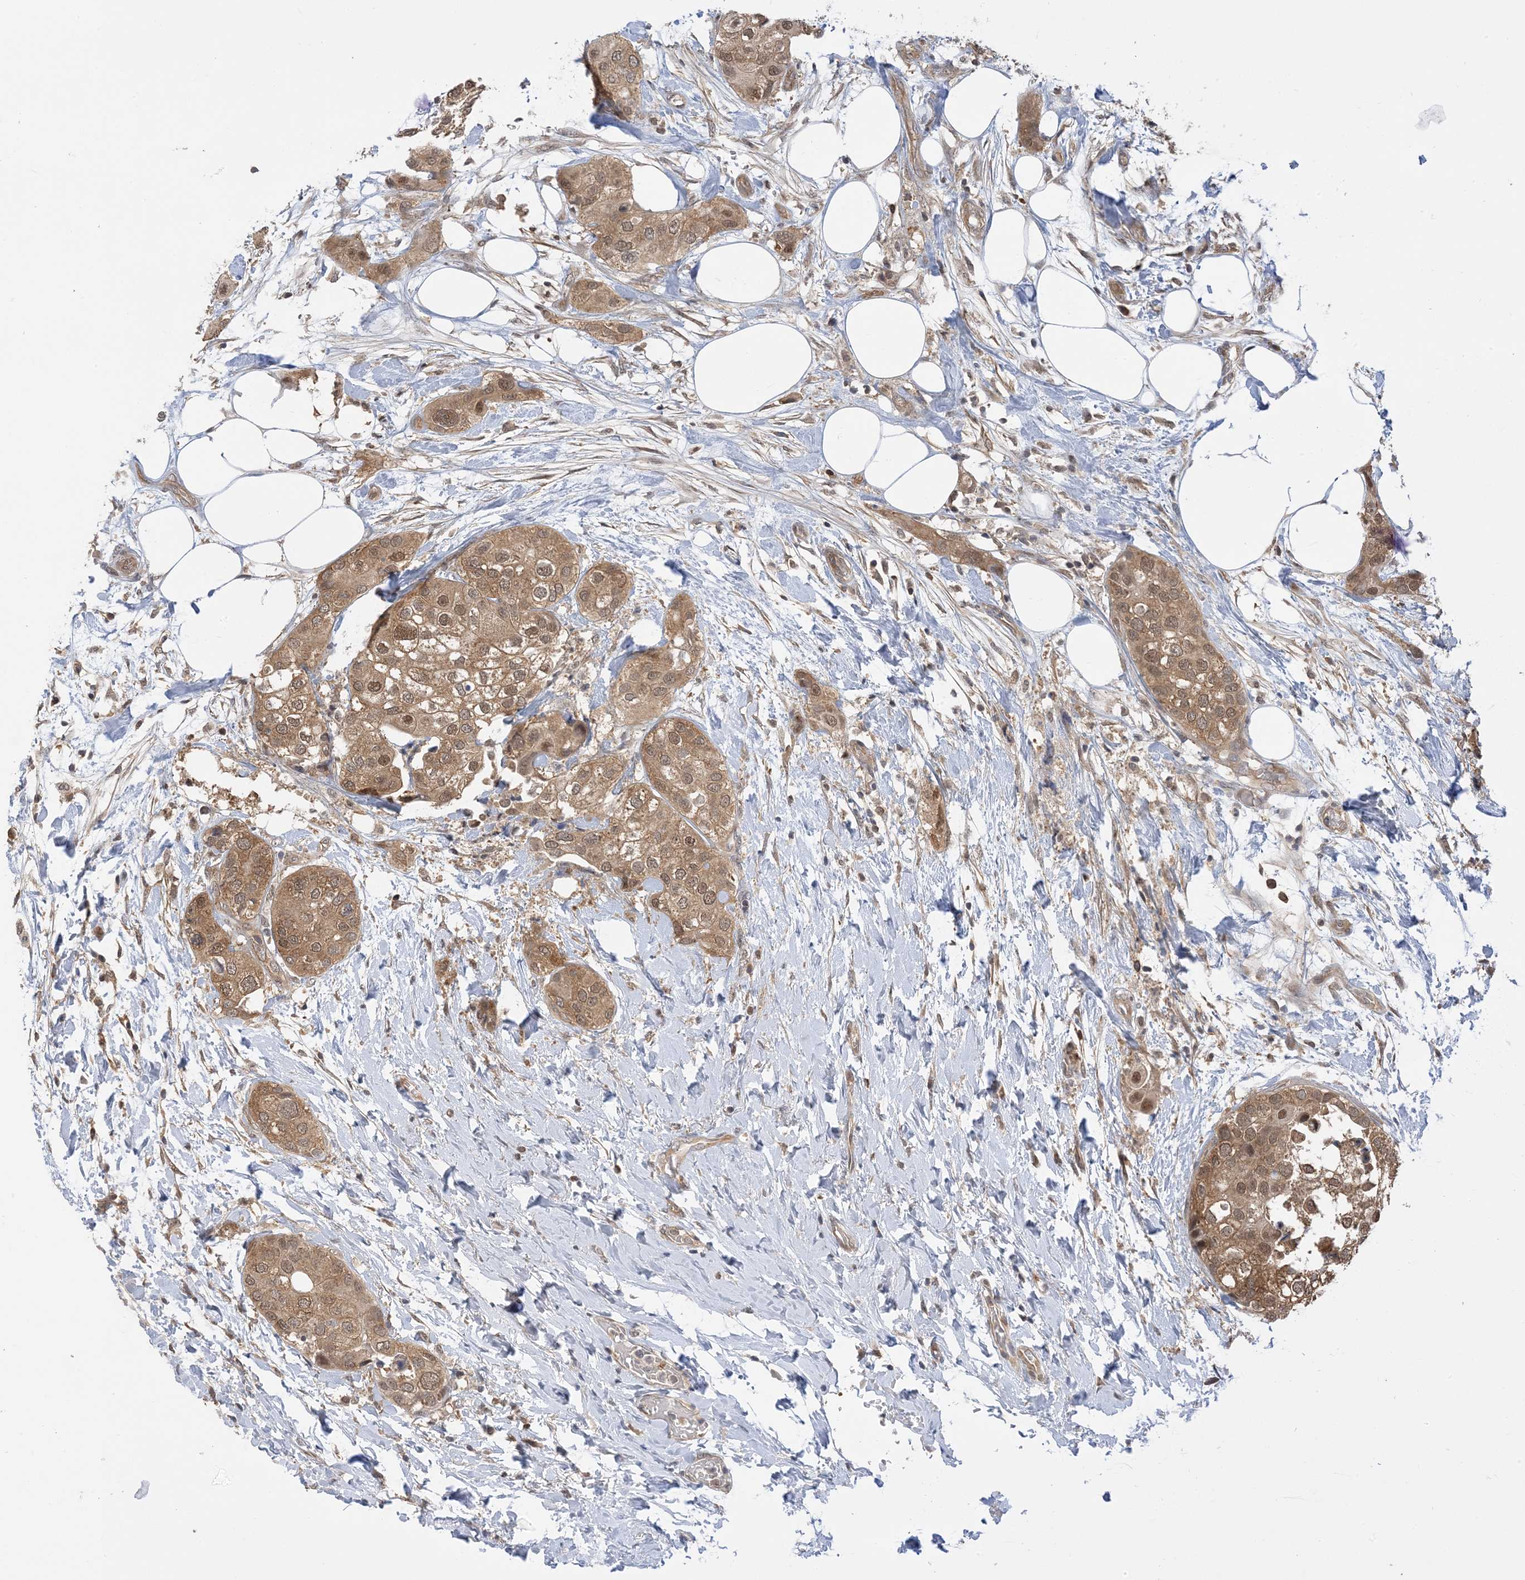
{"staining": {"intensity": "moderate", "quantity": "<25%", "location": "cytoplasmic/membranous,nuclear"}, "tissue": "urothelial cancer", "cell_type": "Tumor cells", "image_type": "cancer", "snomed": [{"axis": "morphology", "description": "Urothelial carcinoma, High grade"}, {"axis": "topography", "description": "Urinary bladder"}], "caption": "About <25% of tumor cells in high-grade urothelial carcinoma reveal moderate cytoplasmic/membranous and nuclear protein staining as visualized by brown immunohistochemical staining.", "gene": "WDR26", "patient": {"sex": "male", "age": 64}}